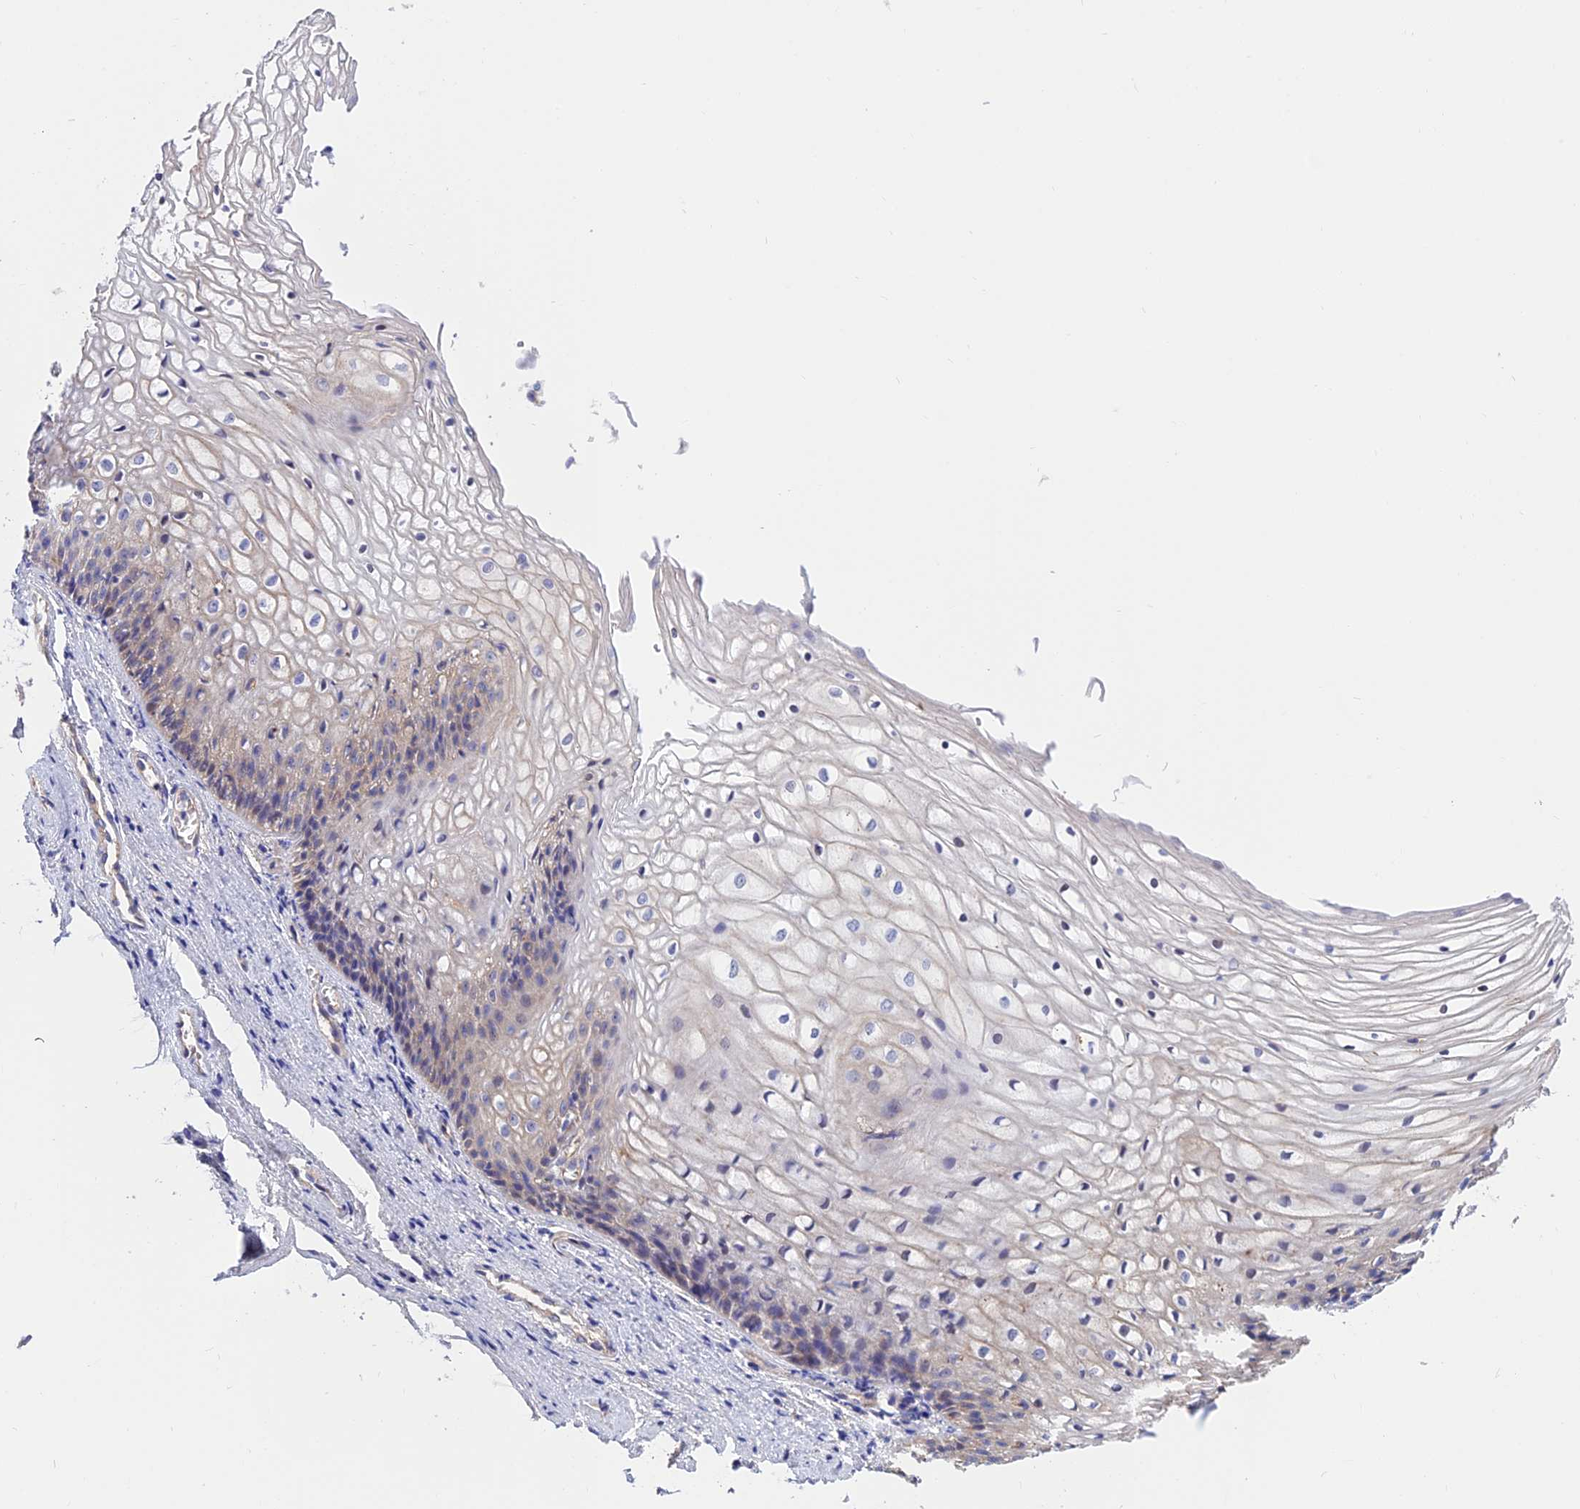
{"staining": {"intensity": "weak", "quantity": "<25%", "location": "cytoplasmic/membranous"}, "tissue": "vagina", "cell_type": "Squamous epithelial cells", "image_type": "normal", "snomed": [{"axis": "morphology", "description": "Normal tissue, NOS"}, {"axis": "topography", "description": "Vagina"}], "caption": "The photomicrograph demonstrates no staining of squamous epithelial cells in unremarkable vagina. (Brightfield microscopy of DAB (3,3'-diaminobenzidine) immunohistochemistry (IHC) at high magnification).", "gene": "CDC37L1", "patient": {"sex": "female", "age": 34}}